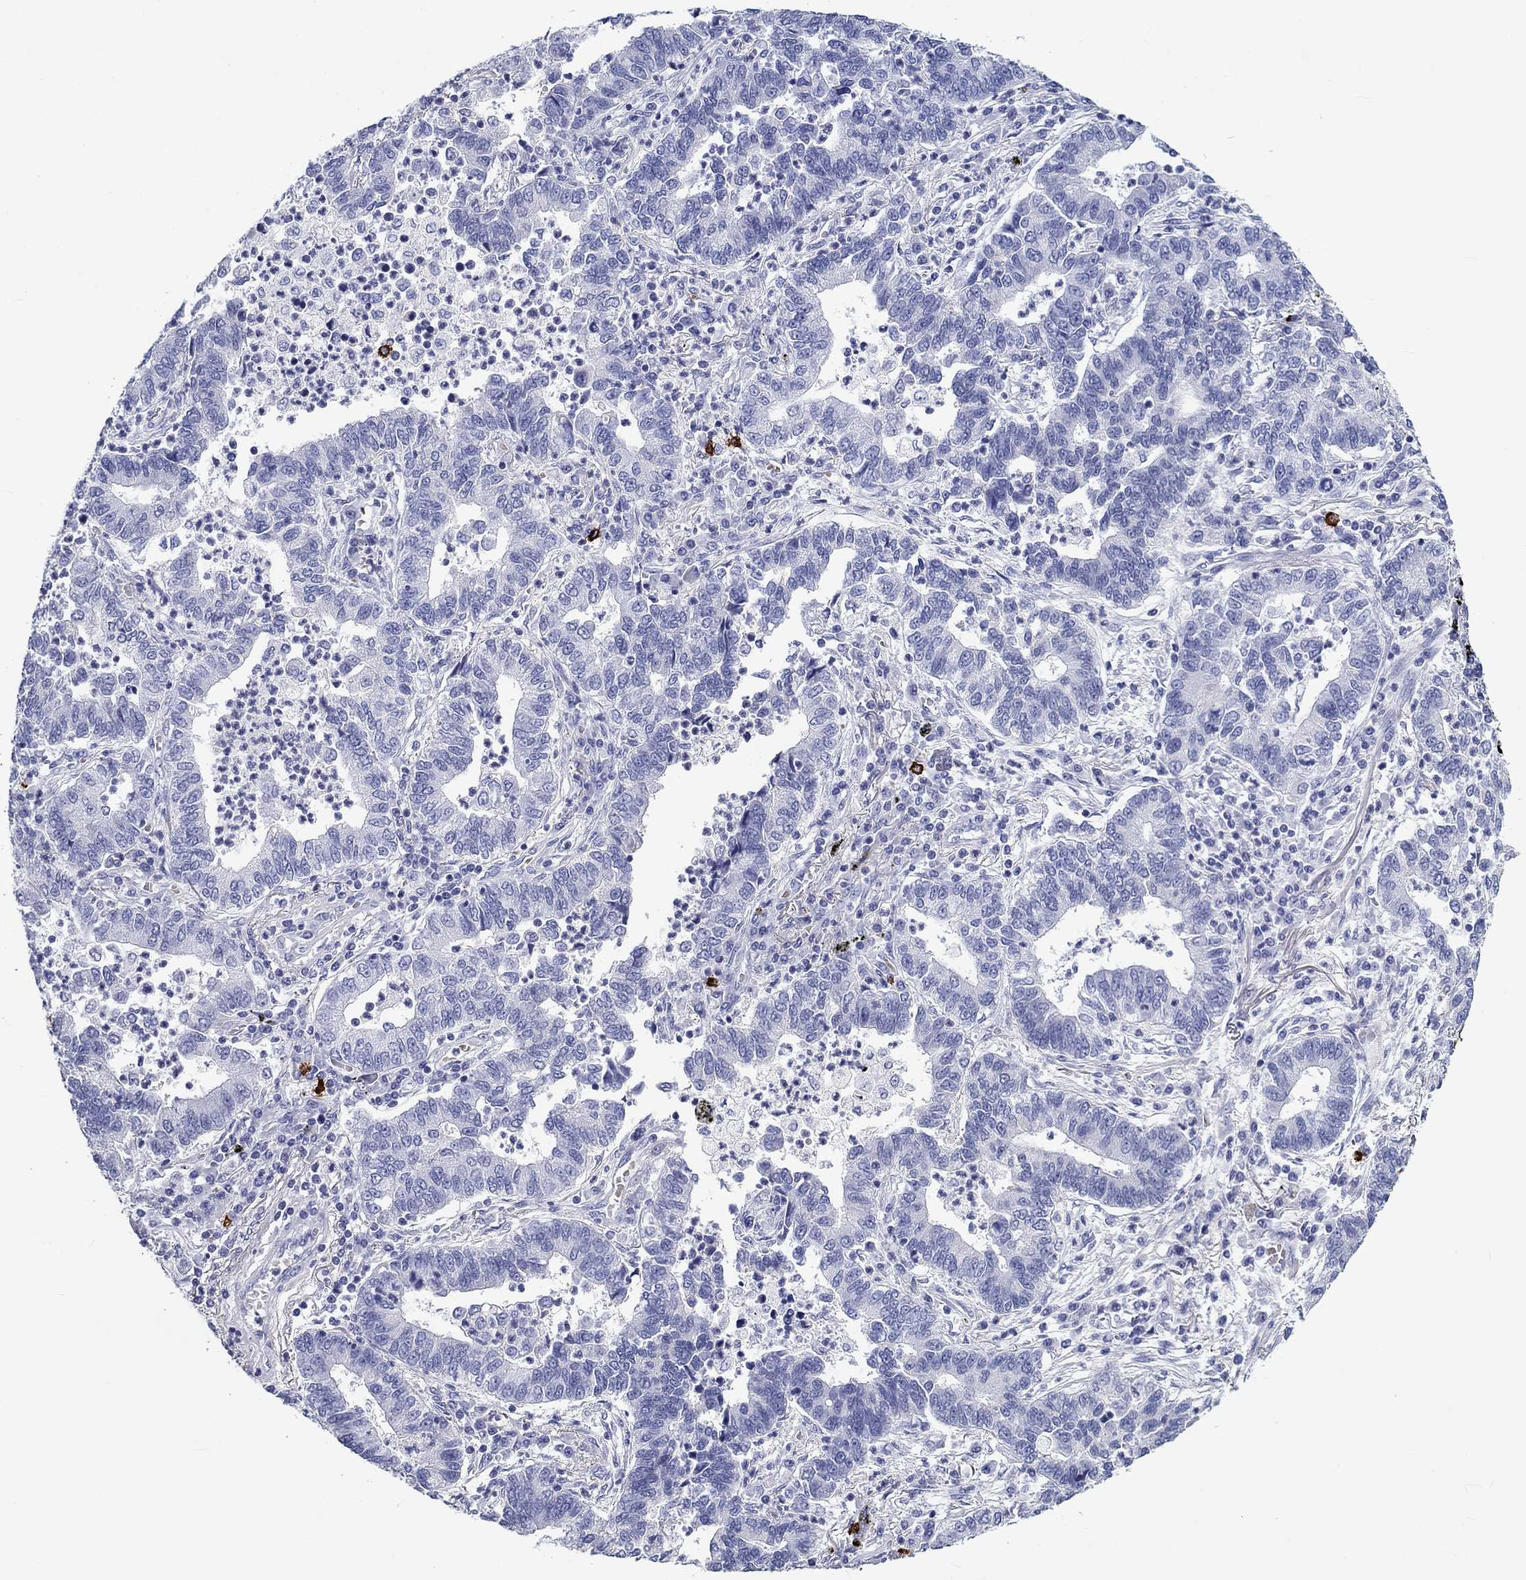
{"staining": {"intensity": "negative", "quantity": "none", "location": "none"}, "tissue": "lung cancer", "cell_type": "Tumor cells", "image_type": "cancer", "snomed": [{"axis": "morphology", "description": "Adenocarcinoma, NOS"}, {"axis": "topography", "description": "Lung"}], "caption": "Immunohistochemistry of lung adenocarcinoma demonstrates no expression in tumor cells. (Brightfield microscopy of DAB IHC at high magnification).", "gene": "CD40LG", "patient": {"sex": "female", "age": 57}}